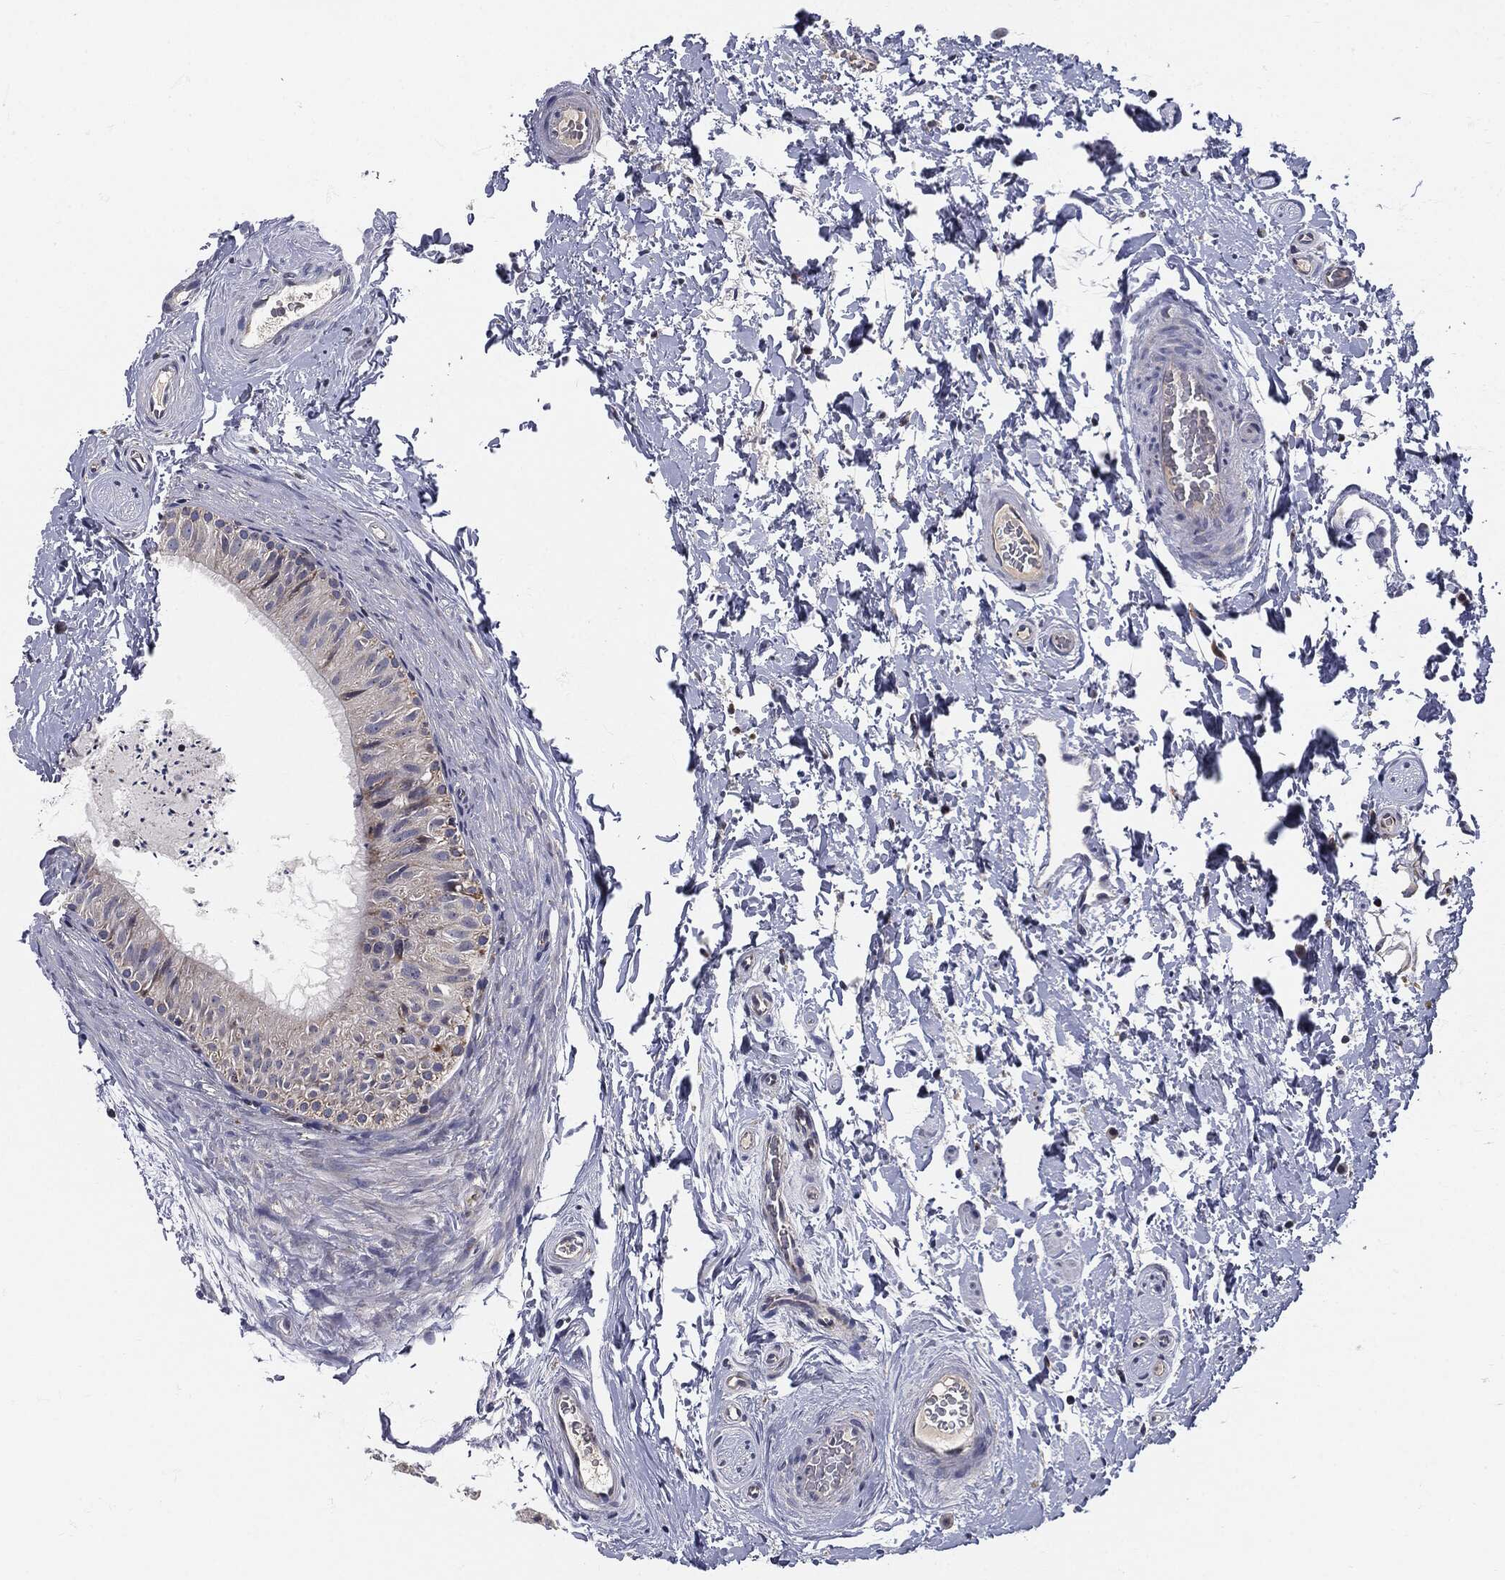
{"staining": {"intensity": "negative", "quantity": "none", "location": "none"}, "tissue": "epididymis", "cell_type": "Glandular cells", "image_type": "normal", "snomed": [{"axis": "morphology", "description": "Normal tissue, NOS"}, {"axis": "topography", "description": "Epididymis"}], "caption": "This is an IHC image of unremarkable epididymis. There is no positivity in glandular cells.", "gene": "SIGLEC9", "patient": {"sex": "male", "age": 34}}